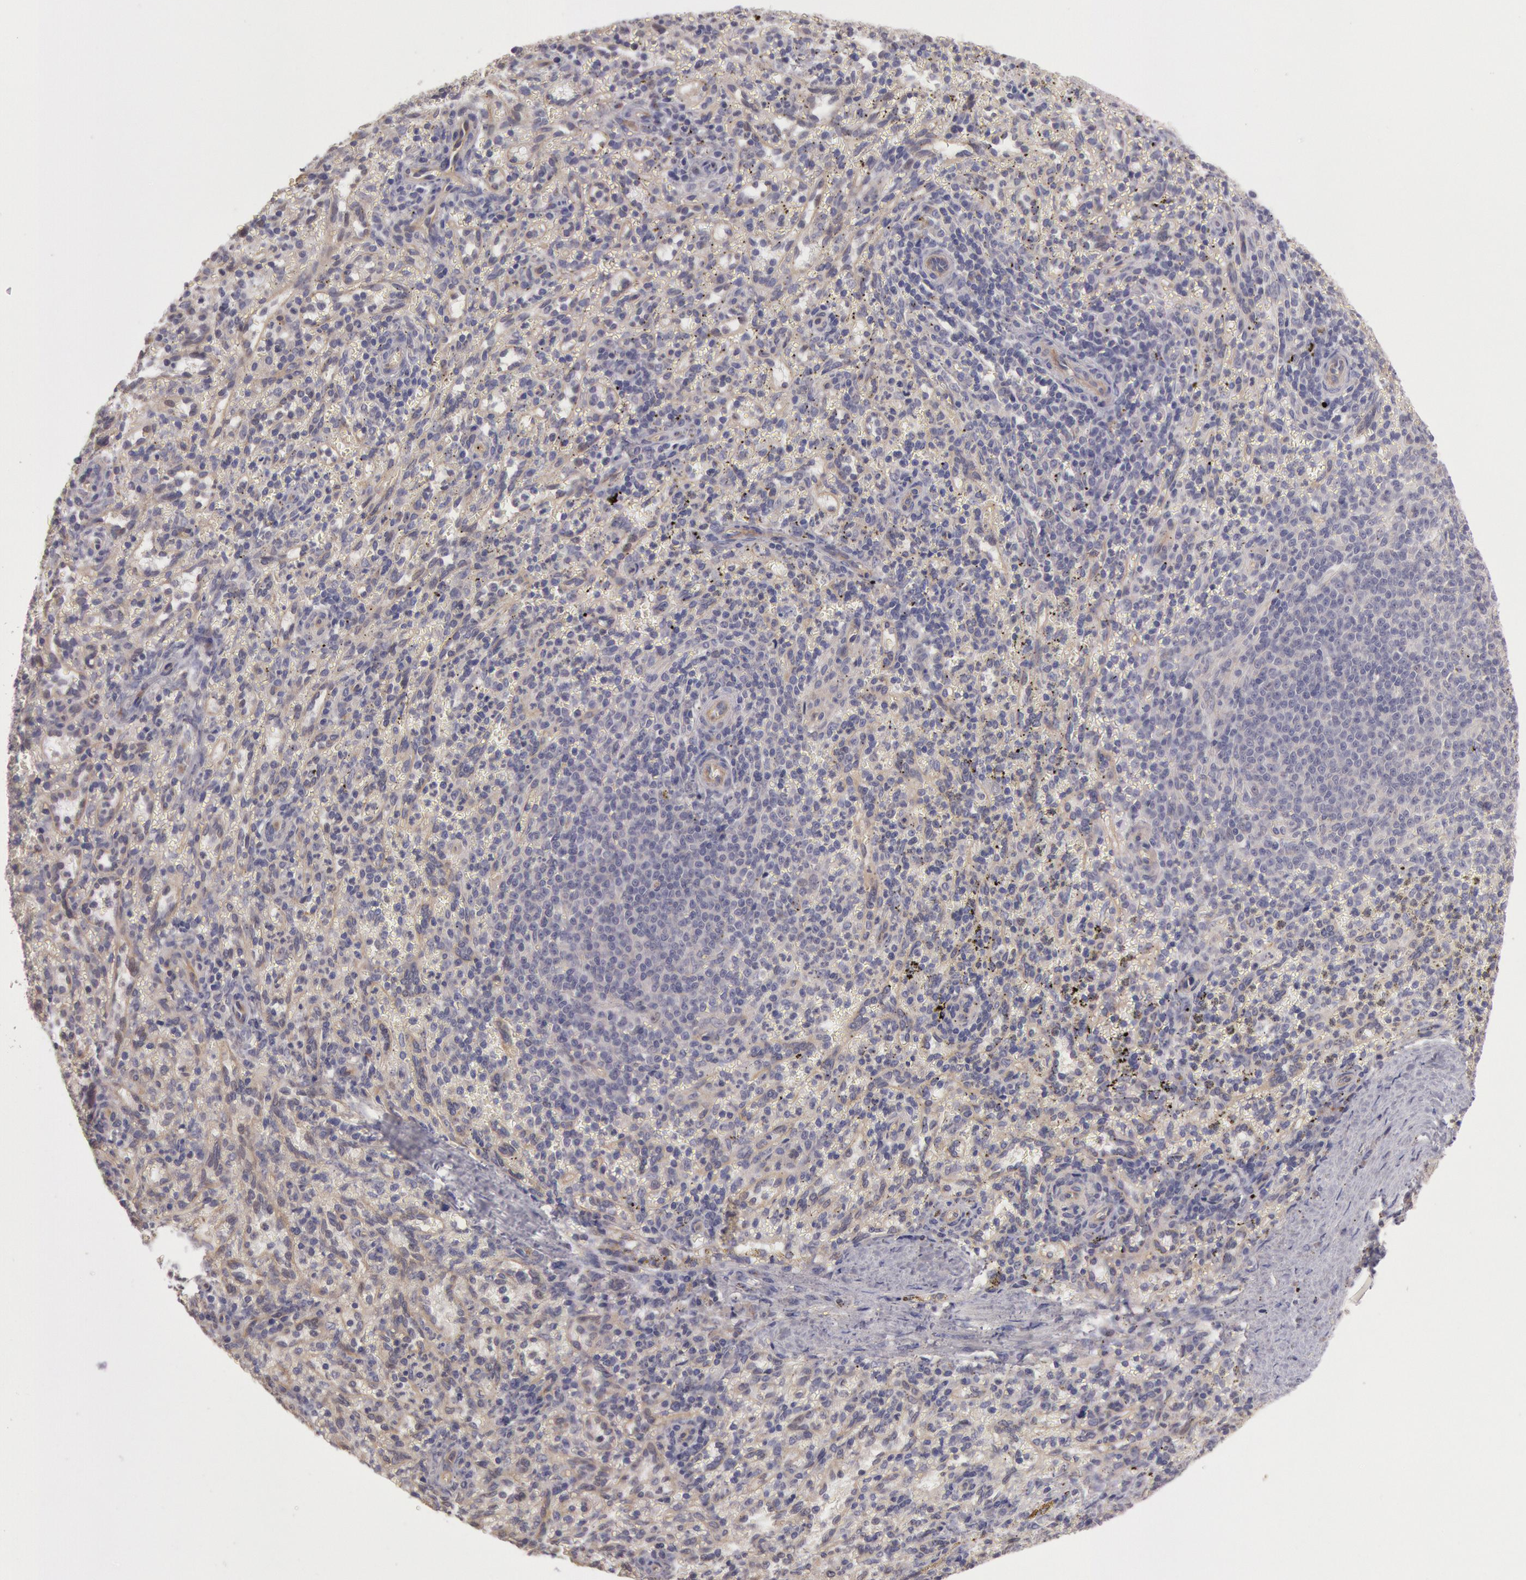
{"staining": {"intensity": "negative", "quantity": "none", "location": "none"}, "tissue": "spleen", "cell_type": "Cells in red pulp", "image_type": "normal", "snomed": [{"axis": "morphology", "description": "Normal tissue, NOS"}, {"axis": "topography", "description": "Spleen"}], "caption": "Immunohistochemical staining of benign spleen demonstrates no significant expression in cells in red pulp.", "gene": "AMOTL1", "patient": {"sex": "female", "age": 10}}